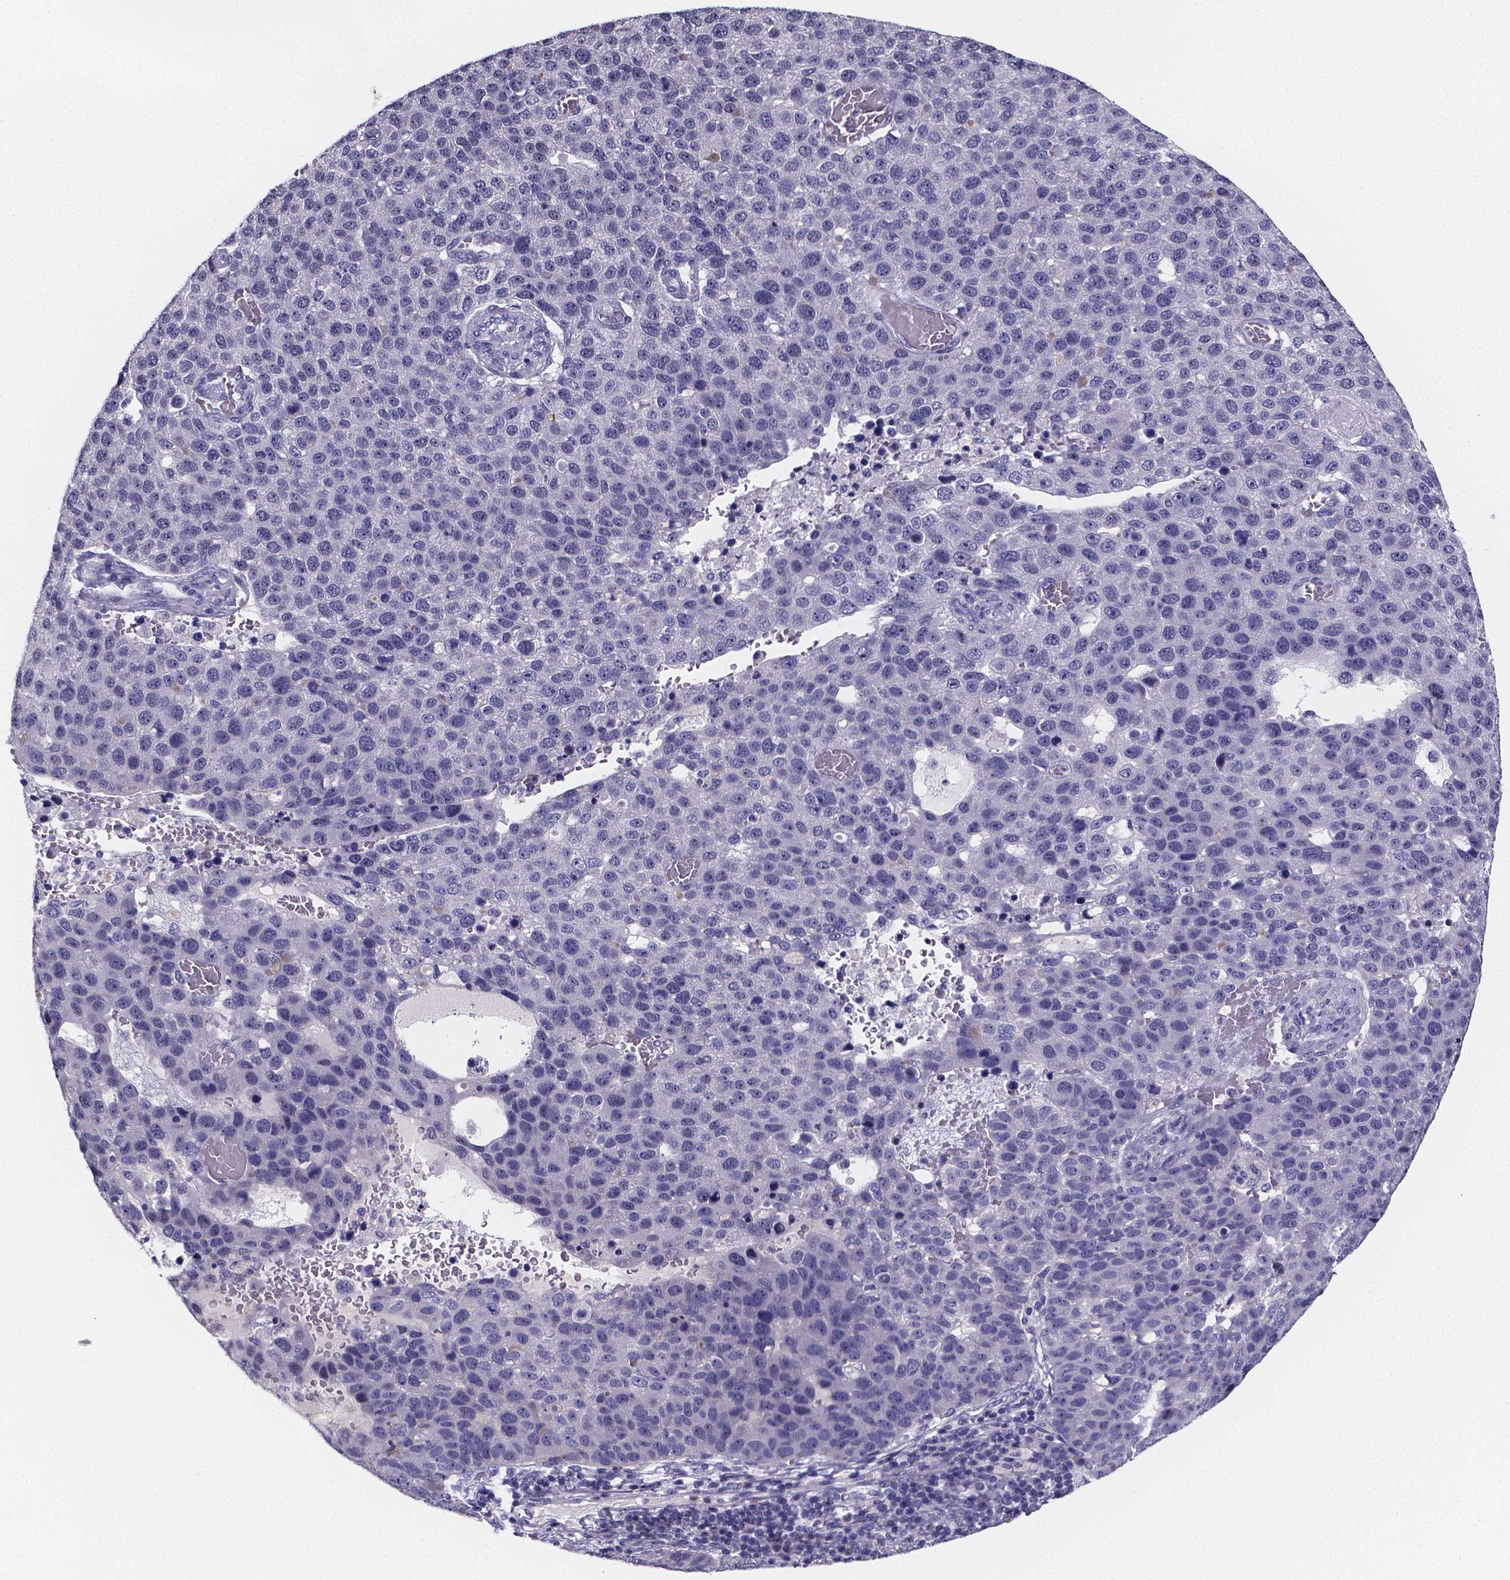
{"staining": {"intensity": "negative", "quantity": "none", "location": "none"}, "tissue": "pancreatic cancer", "cell_type": "Tumor cells", "image_type": "cancer", "snomed": [{"axis": "morphology", "description": "Adenocarcinoma, NOS"}, {"axis": "topography", "description": "Pancreas"}], "caption": "A micrograph of adenocarcinoma (pancreatic) stained for a protein demonstrates no brown staining in tumor cells.", "gene": "IZUMO1", "patient": {"sex": "female", "age": 61}}